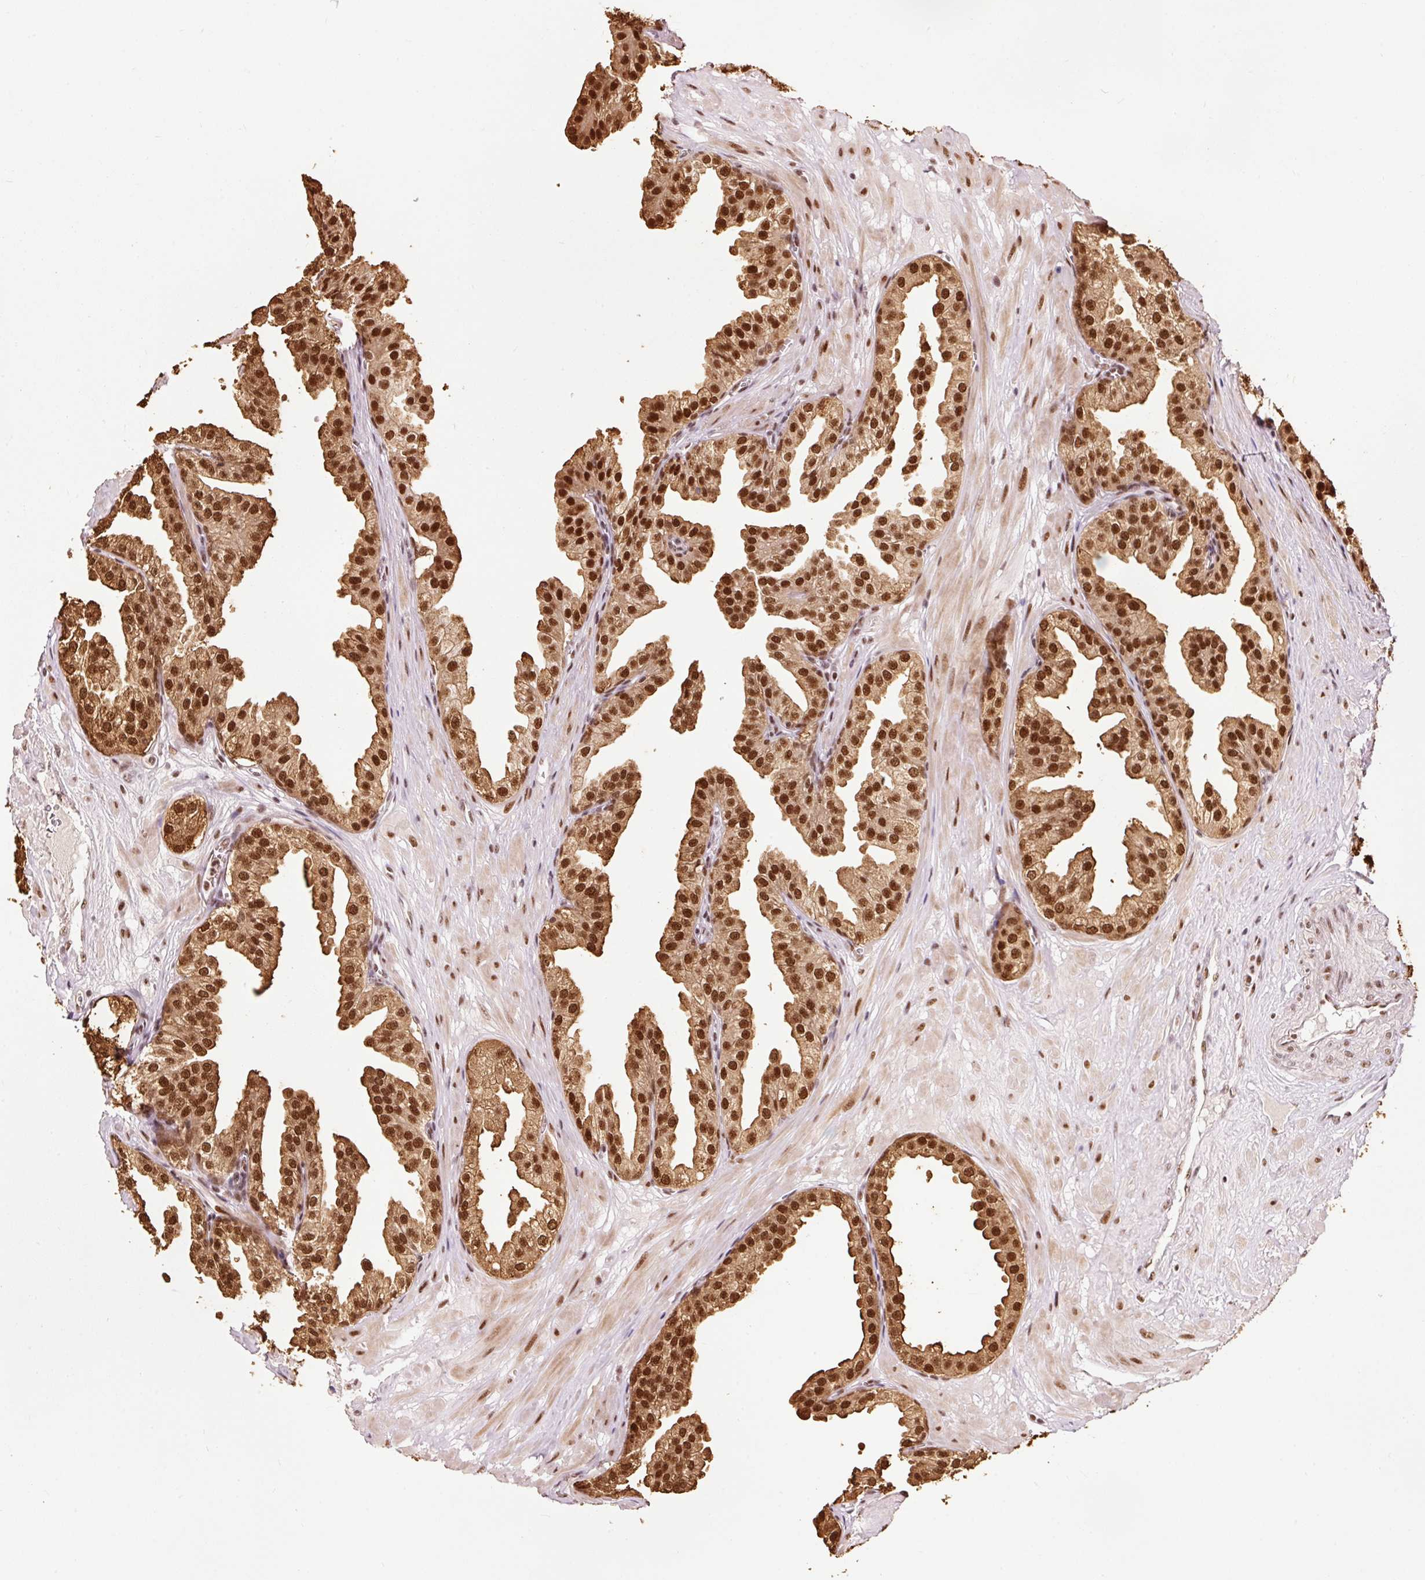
{"staining": {"intensity": "strong", "quantity": ">75%", "location": "cytoplasmic/membranous,nuclear"}, "tissue": "prostate", "cell_type": "Glandular cells", "image_type": "normal", "snomed": [{"axis": "morphology", "description": "Normal tissue, NOS"}, {"axis": "topography", "description": "Prostate"}, {"axis": "topography", "description": "Peripheral nerve tissue"}], "caption": "Strong cytoplasmic/membranous,nuclear protein staining is appreciated in approximately >75% of glandular cells in prostate.", "gene": "ZBTB44", "patient": {"sex": "male", "age": 55}}